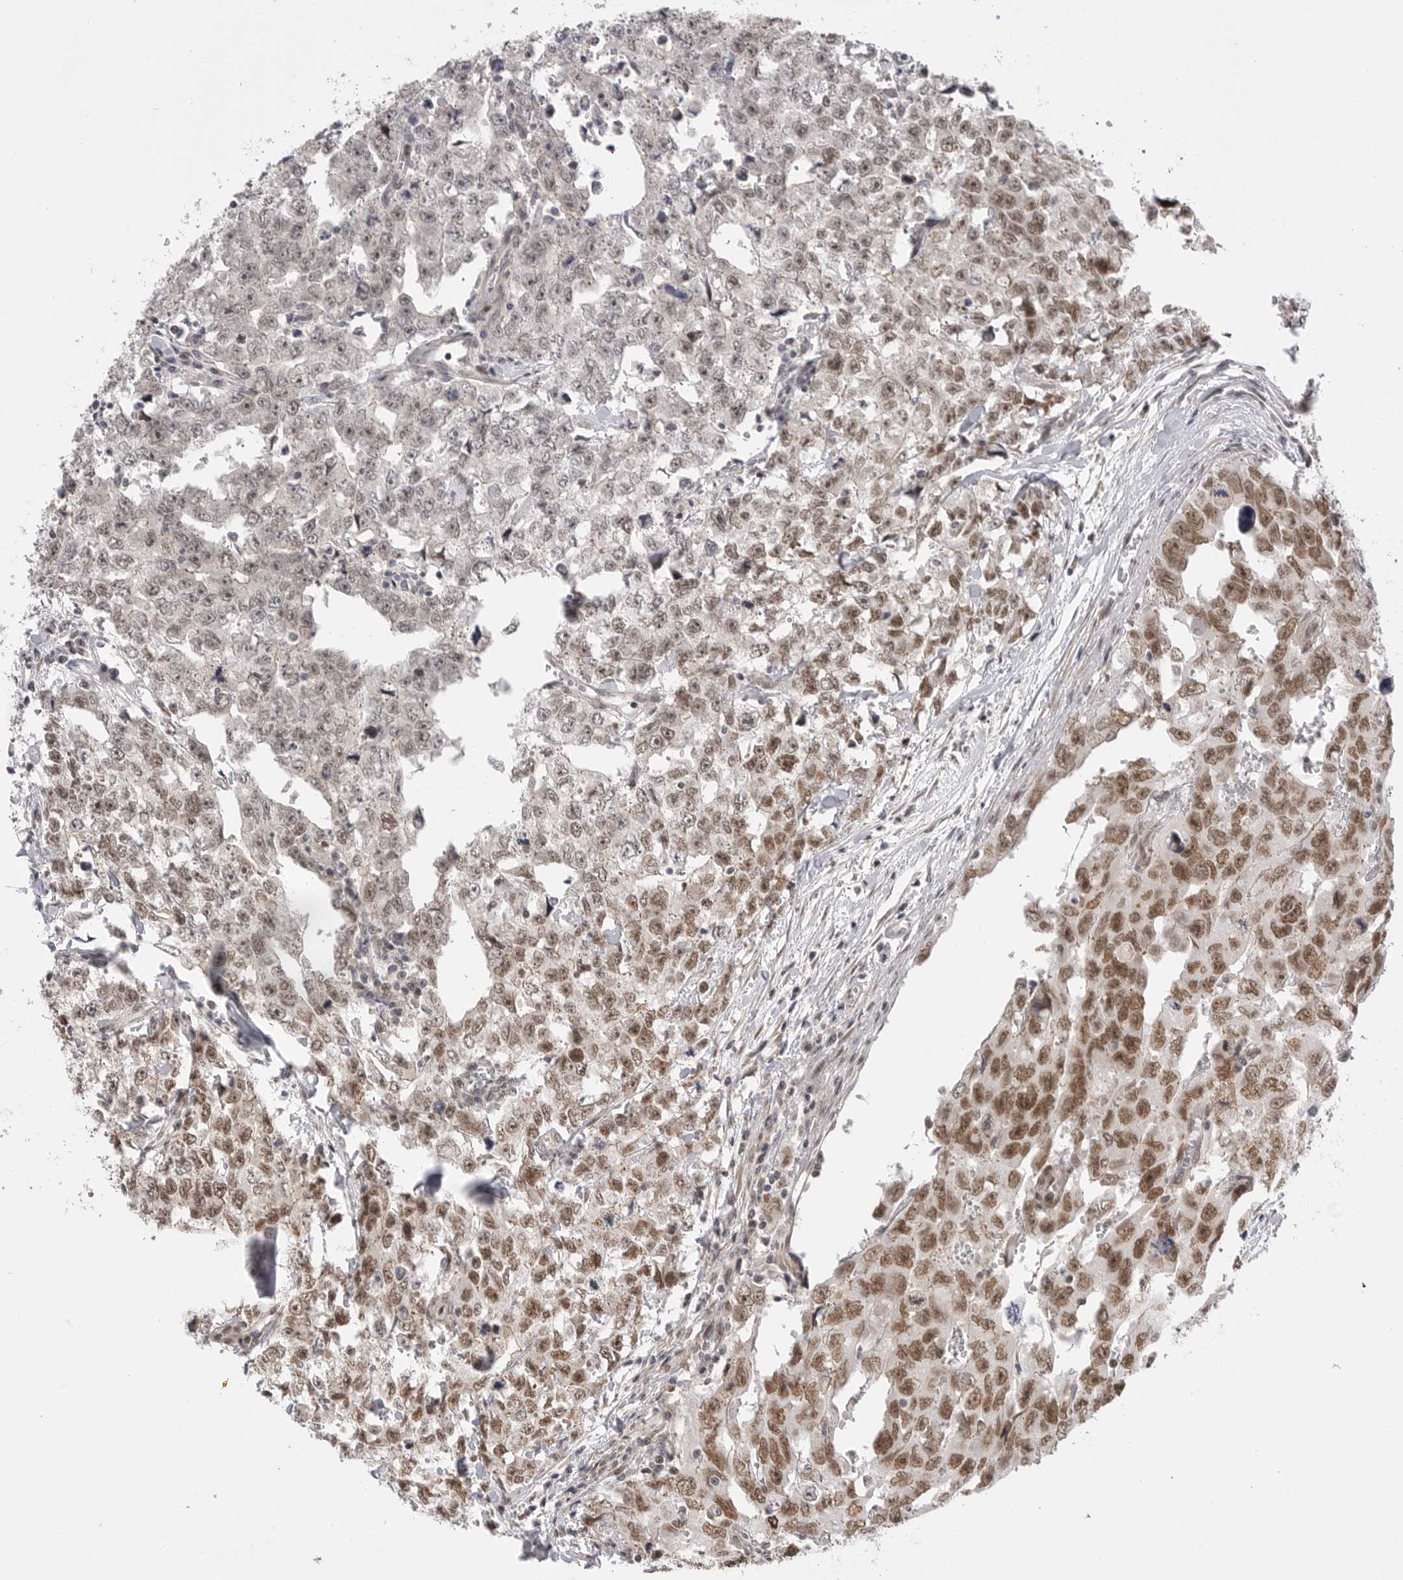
{"staining": {"intensity": "moderate", "quantity": "25%-75%", "location": "nuclear"}, "tissue": "testis cancer", "cell_type": "Tumor cells", "image_type": "cancer", "snomed": [{"axis": "morphology", "description": "Carcinoma, Embryonal, NOS"}, {"axis": "topography", "description": "Testis"}], "caption": "A brown stain shows moderate nuclear expression of a protein in human embryonal carcinoma (testis) tumor cells. (IHC, brightfield microscopy, high magnification).", "gene": "GGT6", "patient": {"sex": "male", "age": 28}}